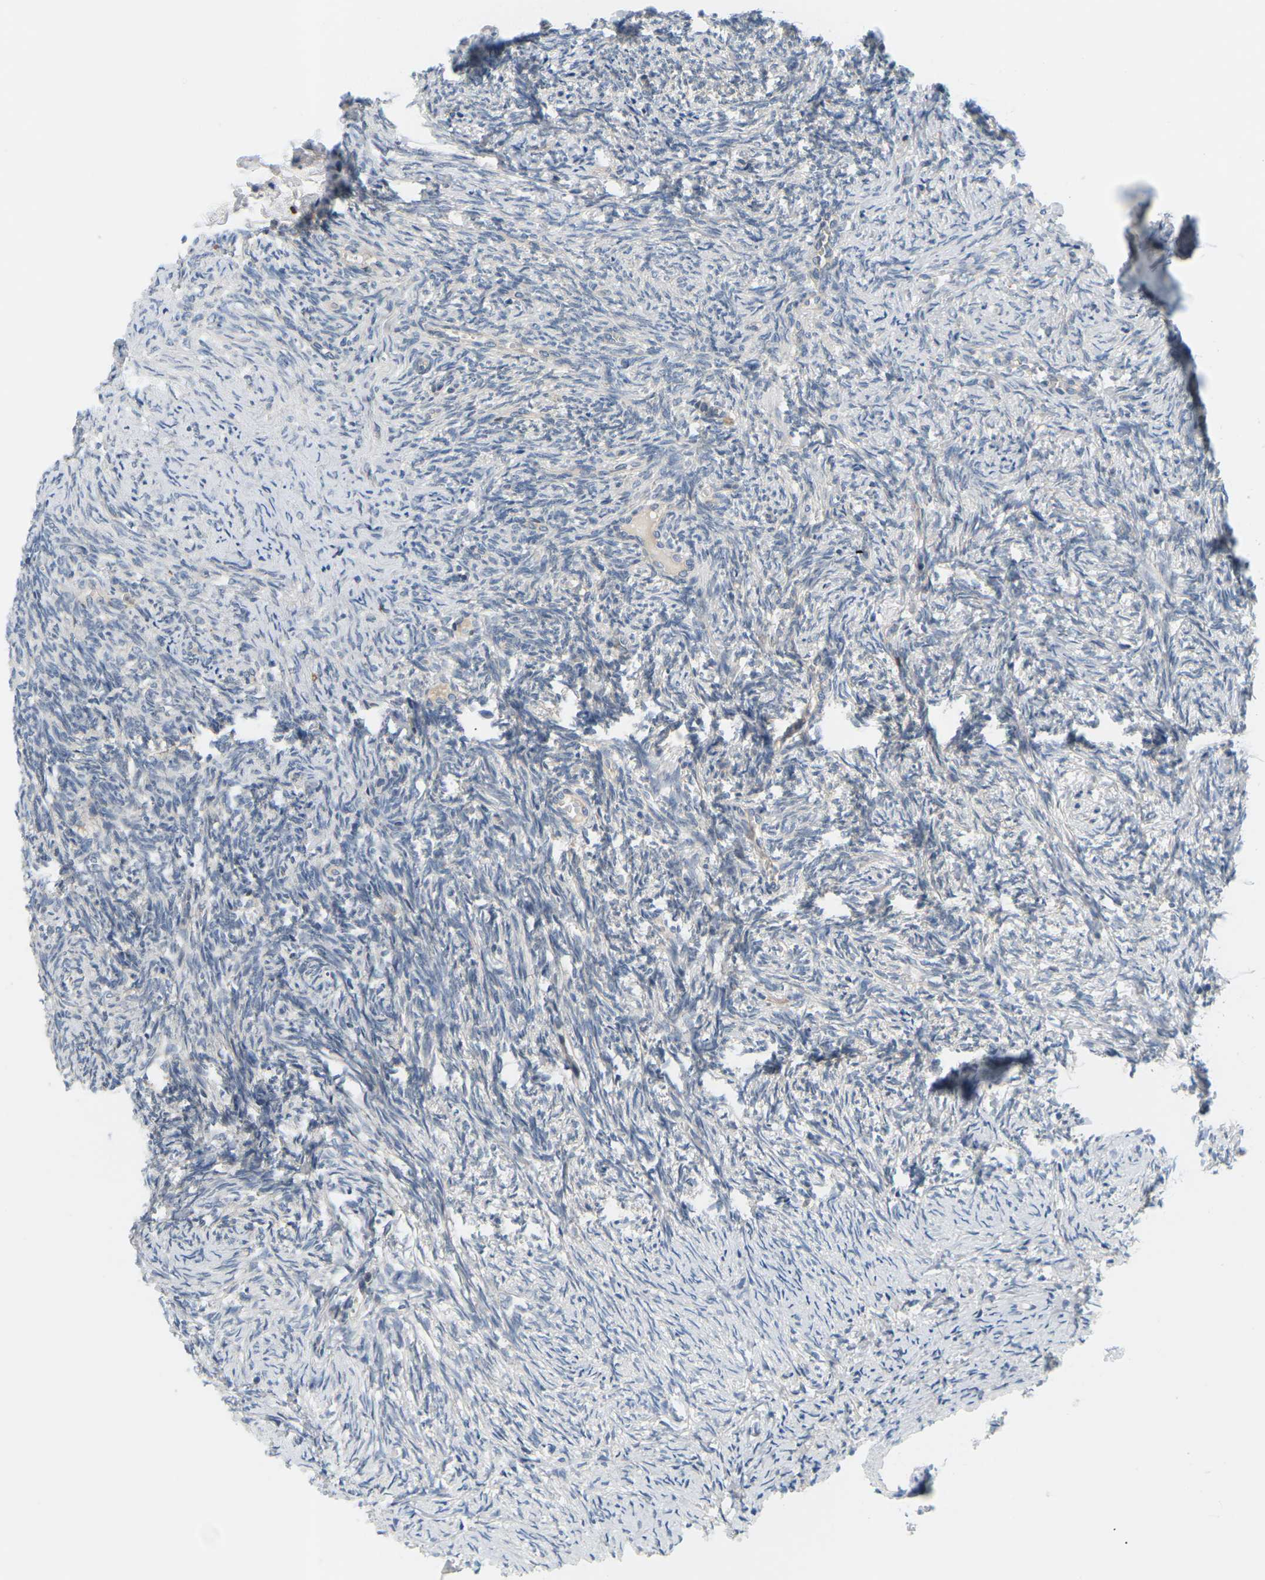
{"staining": {"intensity": "weak", "quantity": "25%-75%", "location": "cytoplasmic/membranous"}, "tissue": "ovary", "cell_type": "Follicle cells", "image_type": "normal", "snomed": [{"axis": "morphology", "description": "Normal tissue, NOS"}, {"axis": "topography", "description": "Ovary"}], "caption": "A low amount of weak cytoplasmic/membranous expression is present in approximately 25%-75% of follicle cells in normal ovary. The staining was performed using DAB (3,3'-diaminobenzidine), with brown indicating positive protein expression. Nuclei are stained blue with hematoxylin.", "gene": "EVA1C", "patient": {"sex": "female", "age": 41}}